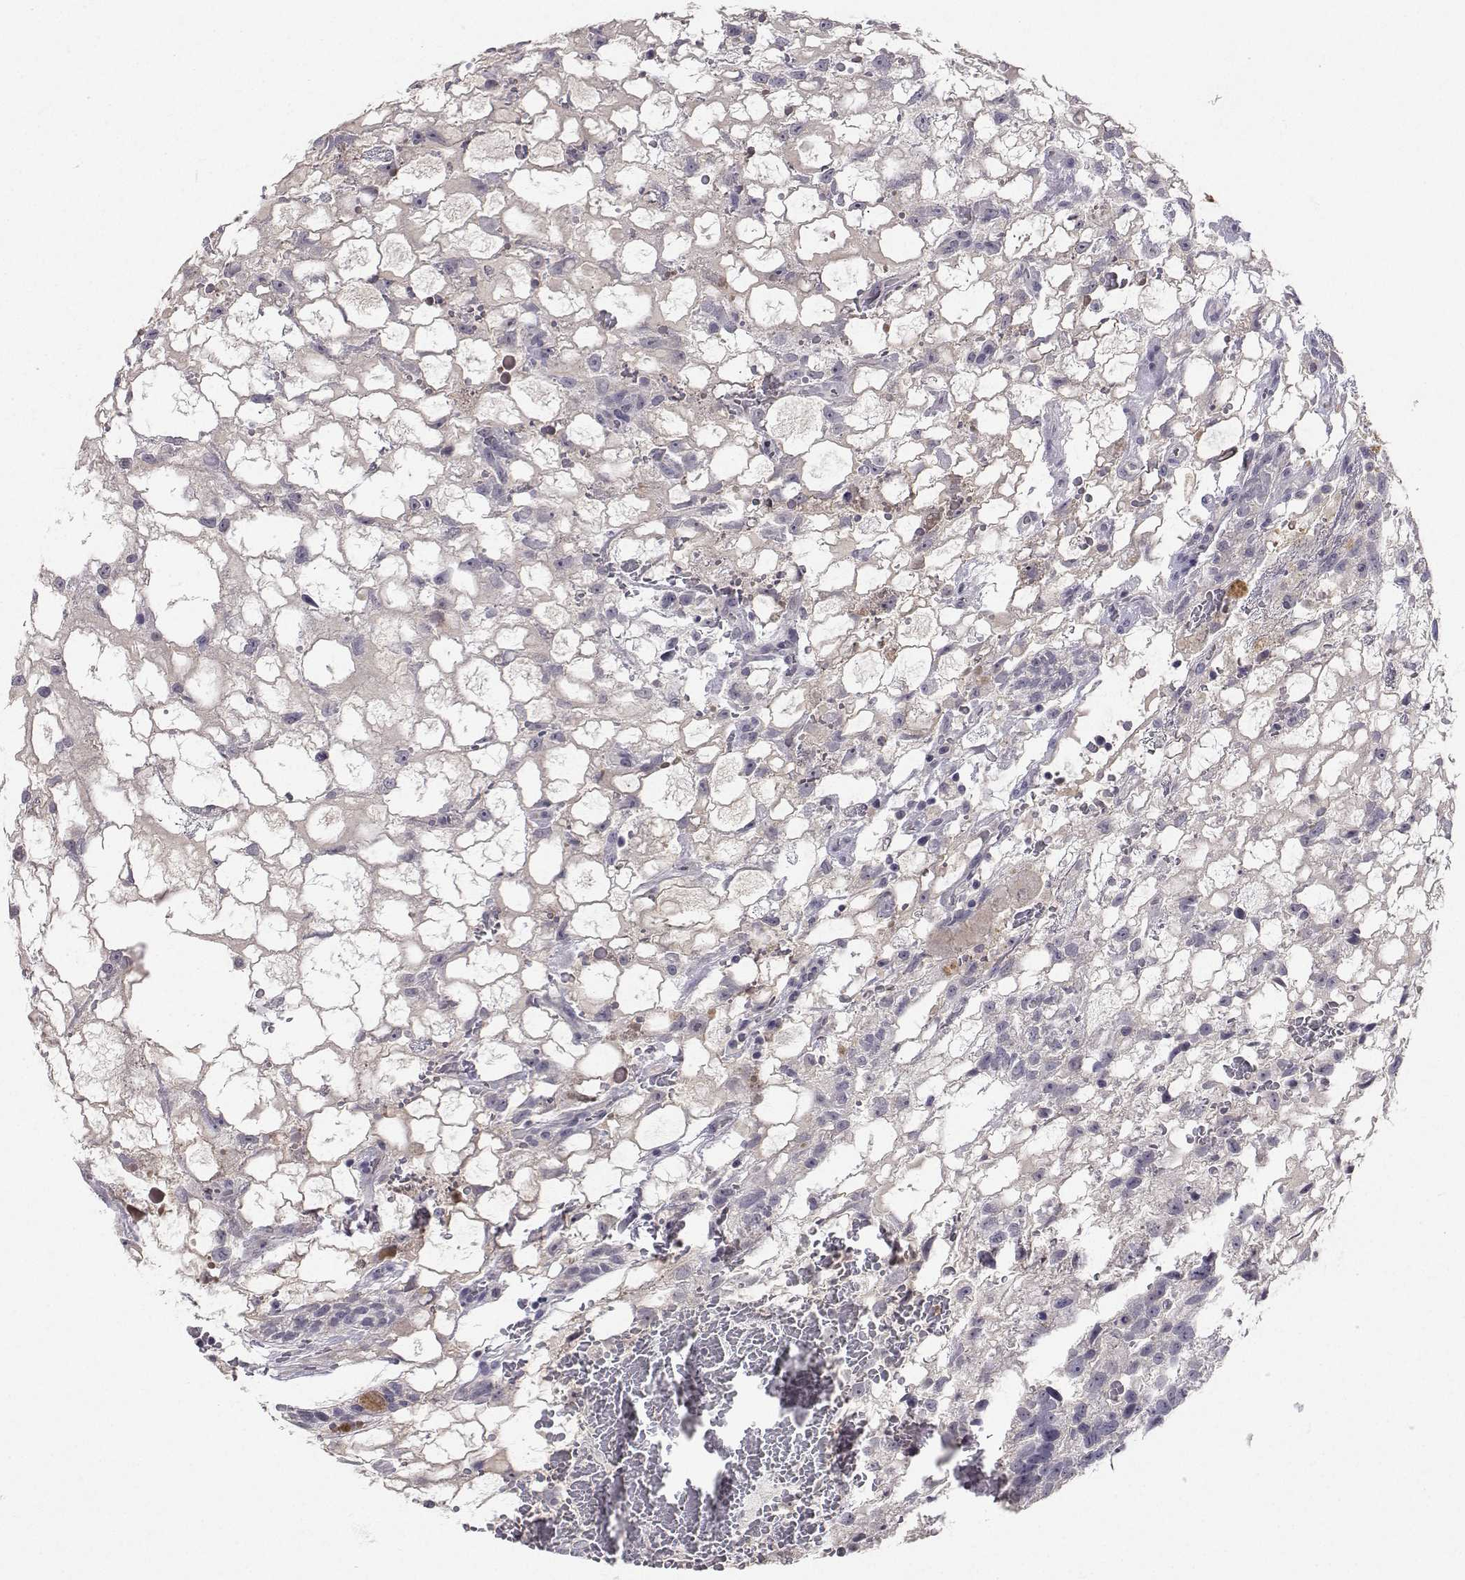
{"staining": {"intensity": "negative", "quantity": "none", "location": "none"}, "tissue": "testis cancer", "cell_type": "Tumor cells", "image_type": "cancer", "snomed": [{"axis": "morphology", "description": "Normal tissue, NOS"}, {"axis": "morphology", "description": "Carcinoma, Embryonal, NOS"}, {"axis": "topography", "description": "Testis"}, {"axis": "topography", "description": "Epididymis"}], "caption": "This photomicrograph is of testis cancer stained with immunohistochemistry to label a protein in brown with the nuclei are counter-stained blue. There is no staining in tumor cells.", "gene": "SLC6A3", "patient": {"sex": "male", "age": 32}}